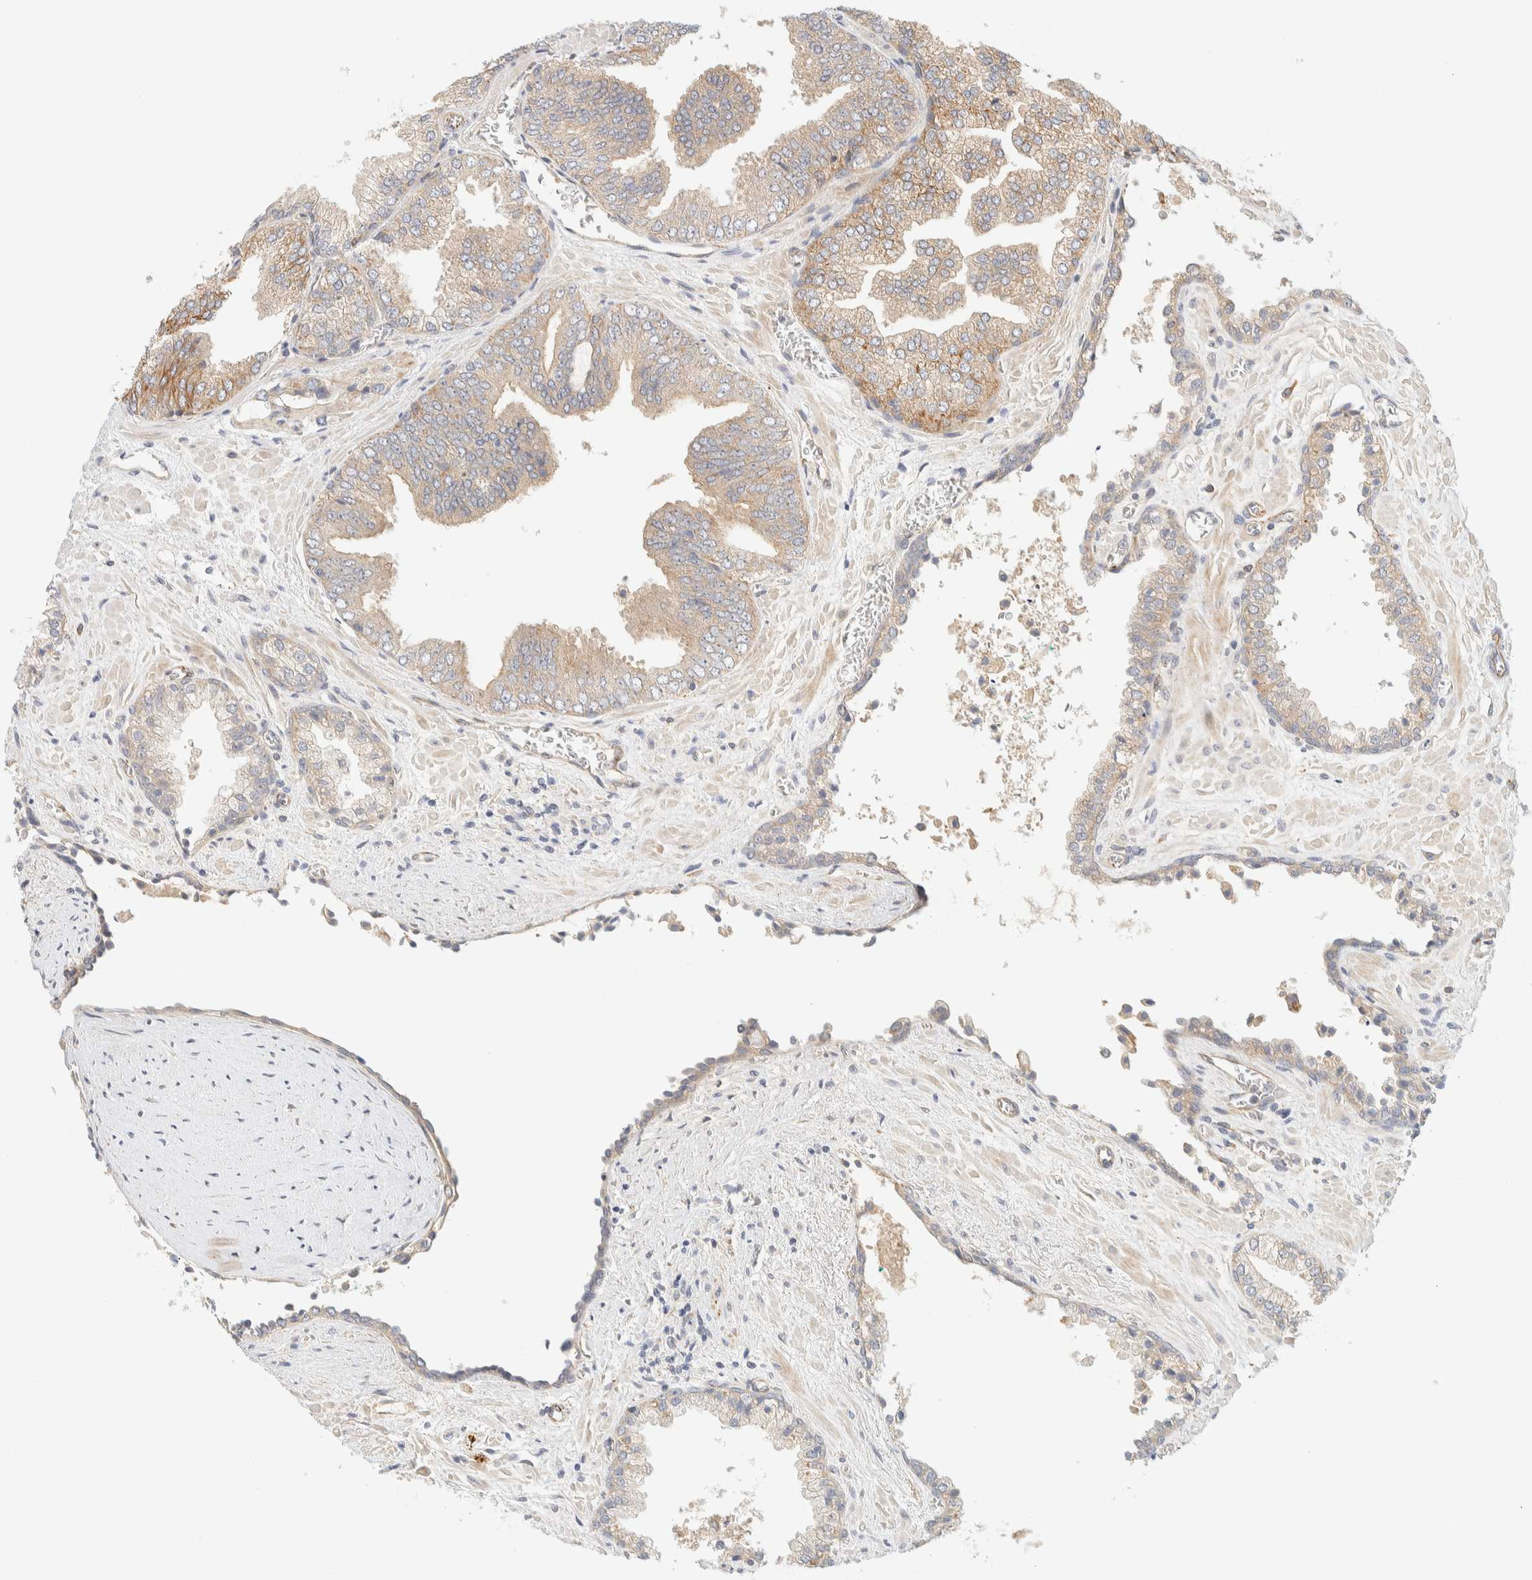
{"staining": {"intensity": "weak", "quantity": ">75%", "location": "cytoplasmic/membranous"}, "tissue": "prostate cancer", "cell_type": "Tumor cells", "image_type": "cancer", "snomed": [{"axis": "morphology", "description": "Adenocarcinoma, Low grade"}, {"axis": "topography", "description": "Prostate"}], "caption": "Prostate cancer was stained to show a protein in brown. There is low levels of weak cytoplasmic/membranous staining in about >75% of tumor cells.", "gene": "FAT1", "patient": {"sex": "male", "age": 71}}